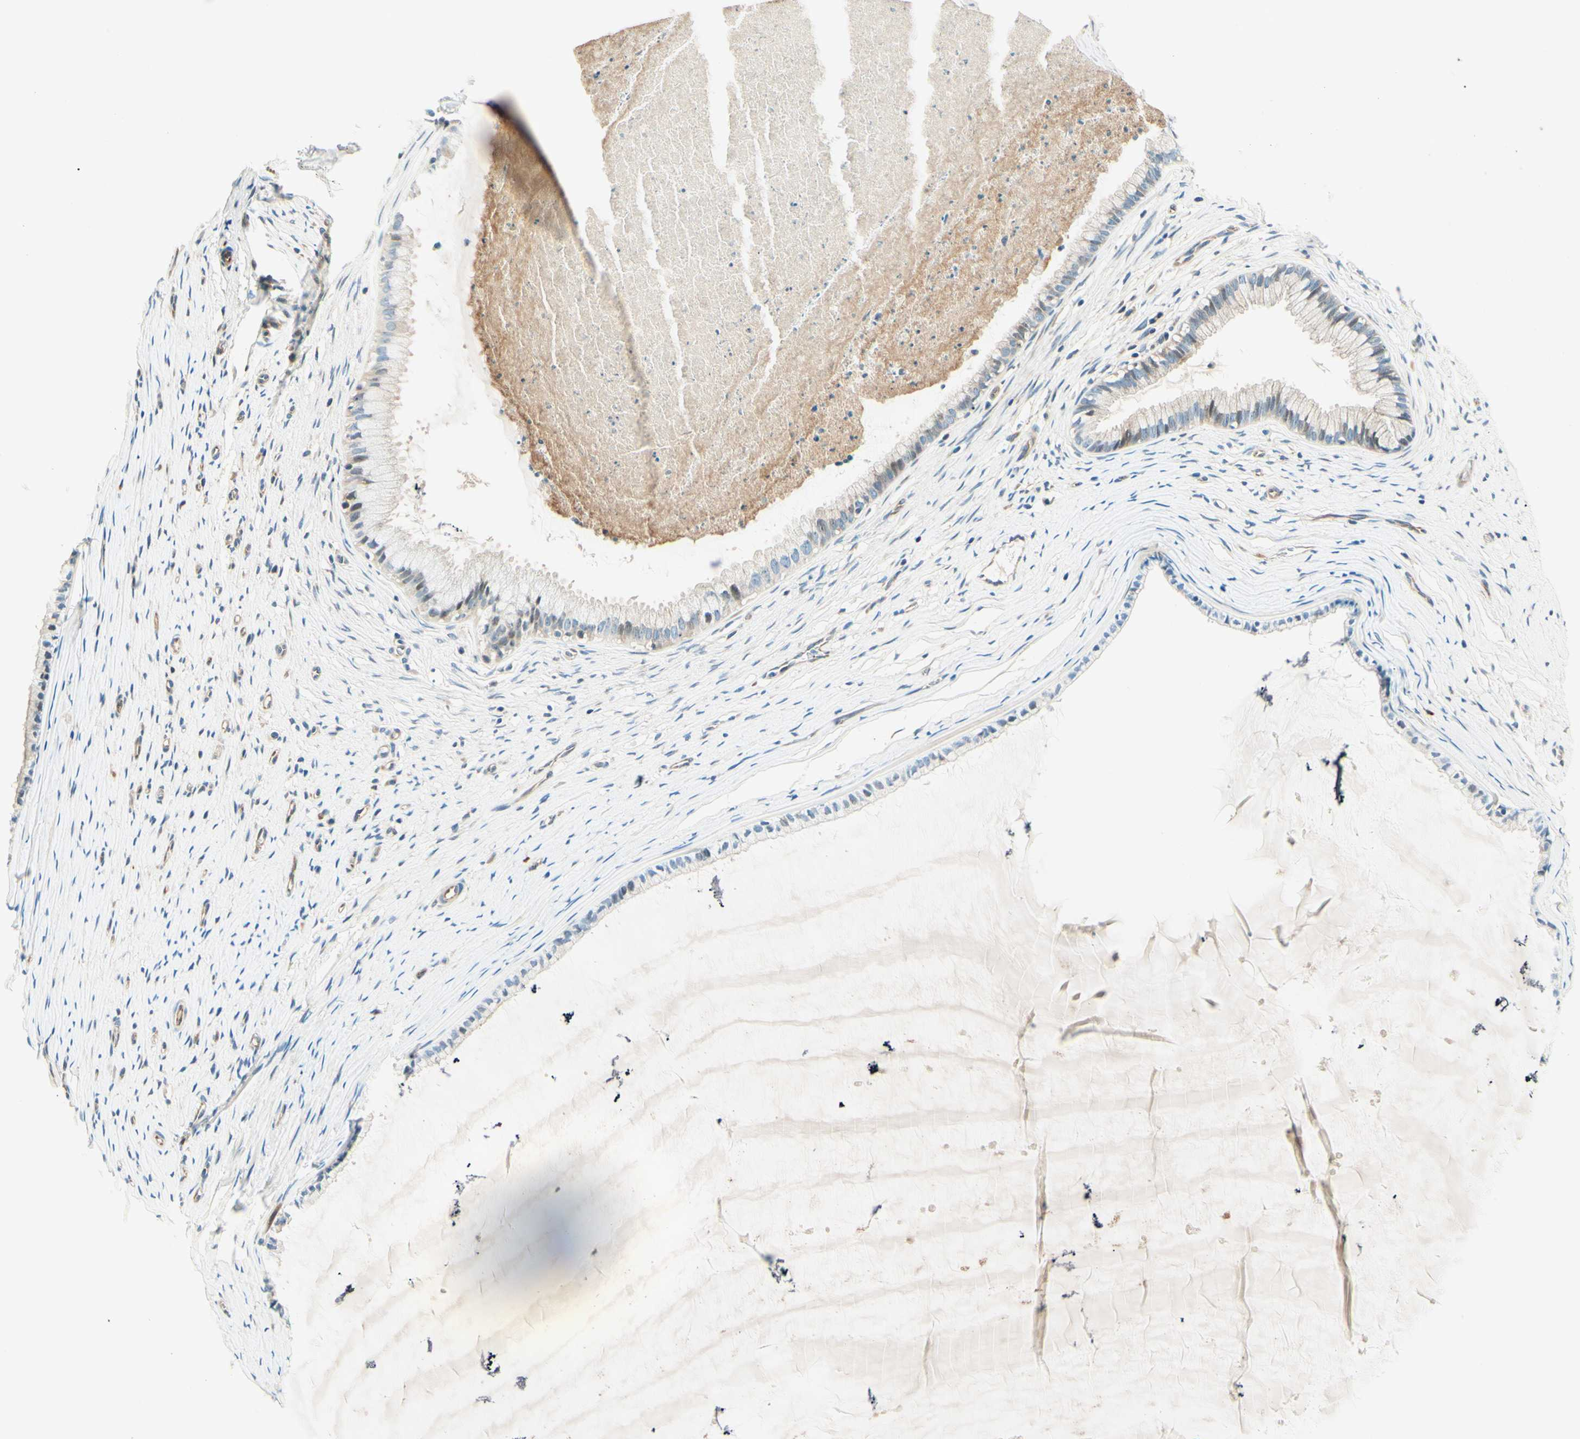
{"staining": {"intensity": "weak", "quantity": "<25%", "location": "cytoplasmic/membranous"}, "tissue": "cervix", "cell_type": "Glandular cells", "image_type": "normal", "snomed": [{"axis": "morphology", "description": "Normal tissue, NOS"}, {"axis": "topography", "description": "Cervix"}], "caption": "IHC photomicrograph of unremarkable cervix: cervix stained with DAB (3,3'-diaminobenzidine) demonstrates no significant protein staining in glandular cells. Brightfield microscopy of IHC stained with DAB (brown) and hematoxylin (blue), captured at high magnification.", "gene": "TAOK2", "patient": {"sex": "female", "age": 39}}